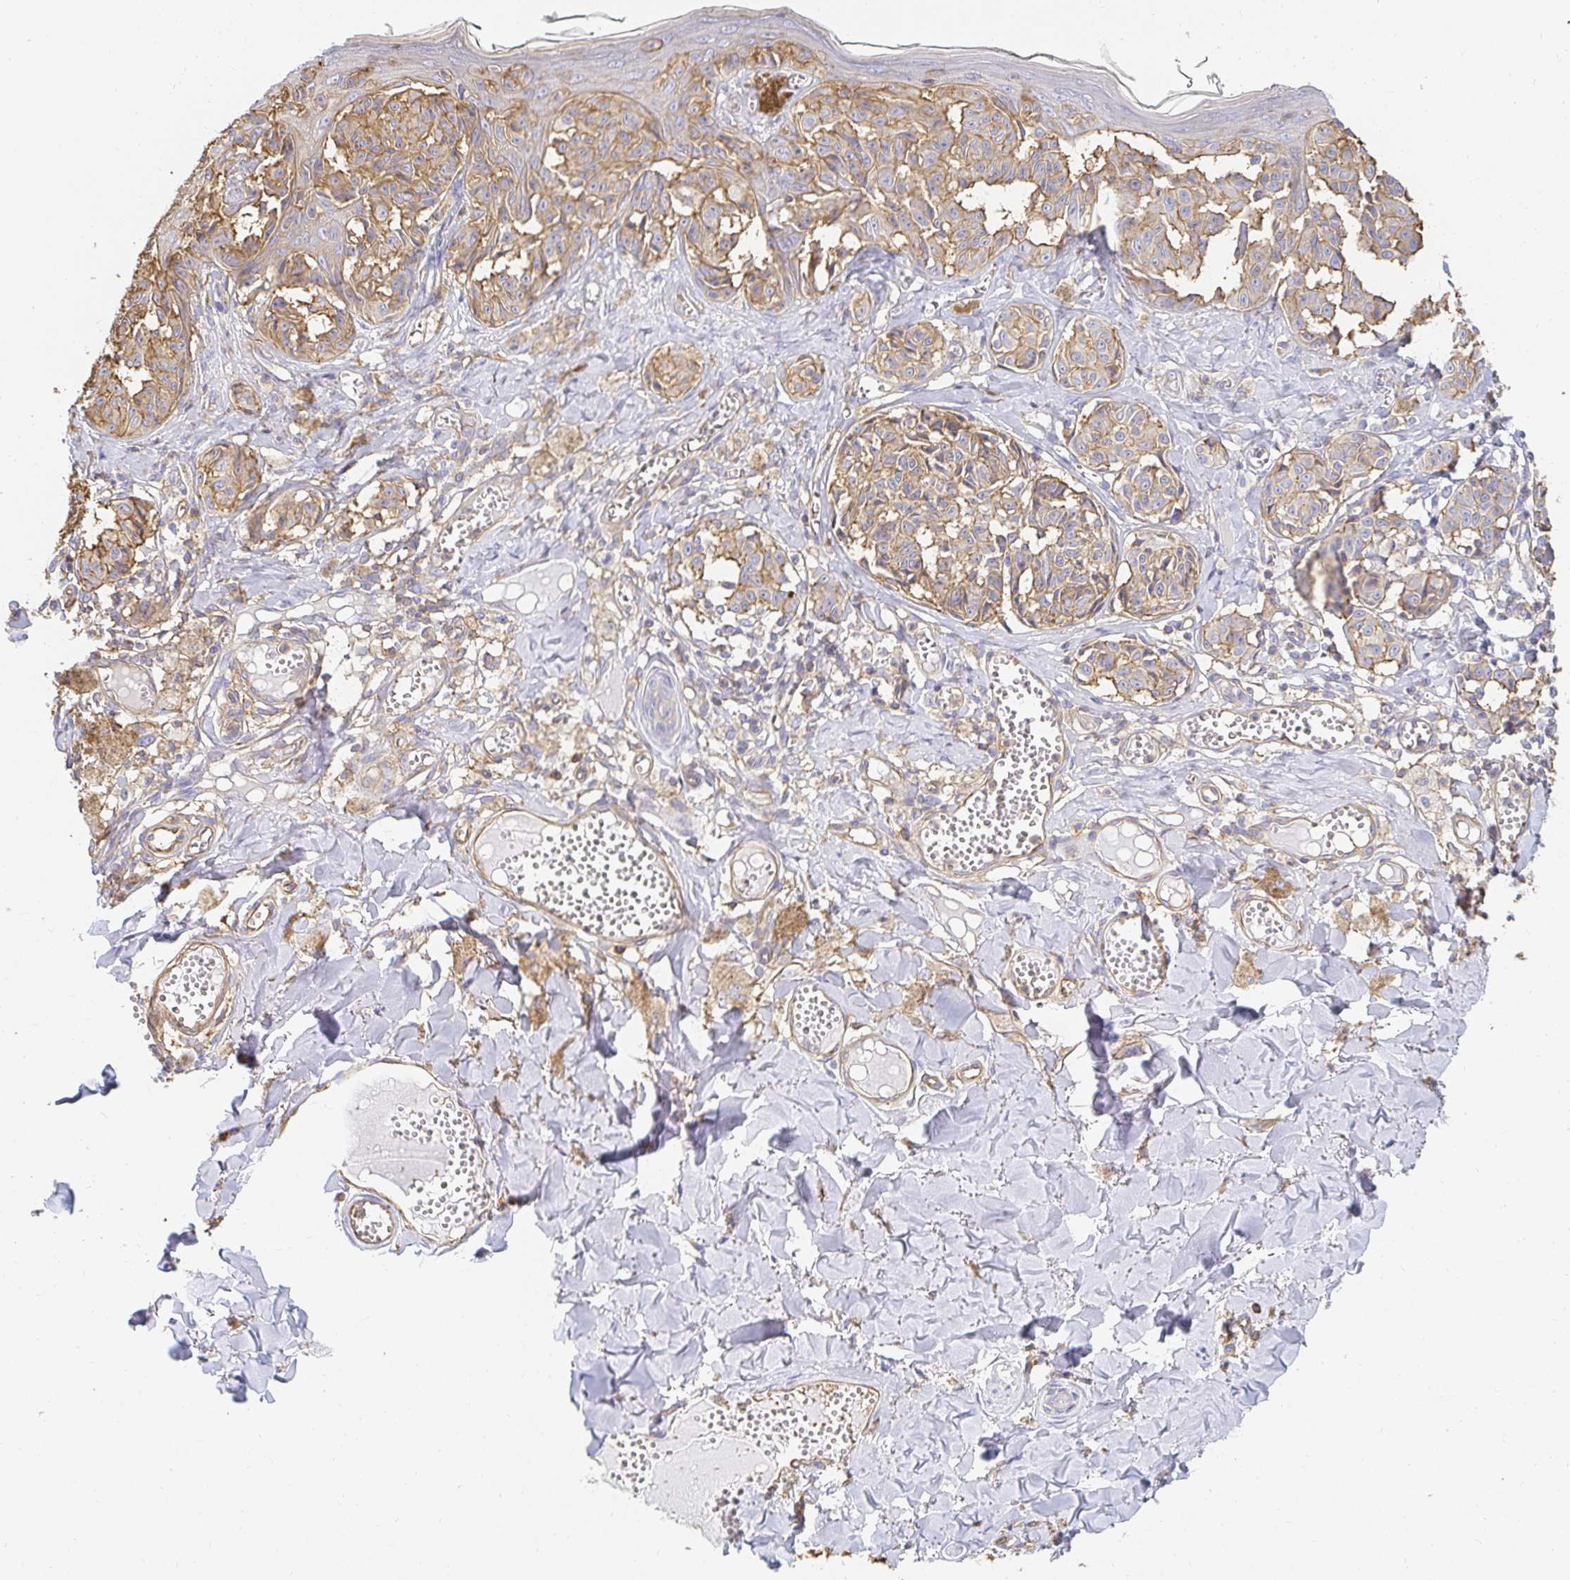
{"staining": {"intensity": "moderate", "quantity": ">75%", "location": "cytoplasmic/membranous"}, "tissue": "melanoma", "cell_type": "Tumor cells", "image_type": "cancer", "snomed": [{"axis": "morphology", "description": "Malignant melanoma, NOS"}, {"axis": "topography", "description": "Skin"}], "caption": "This is an image of immunohistochemistry (IHC) staining of malignant melanoma, which shows moderate positivity in the cytoplasmic/membranous of tumor cells.", "gene": "TSPAN19", "patient": {"sex": "female", "age": 43}}